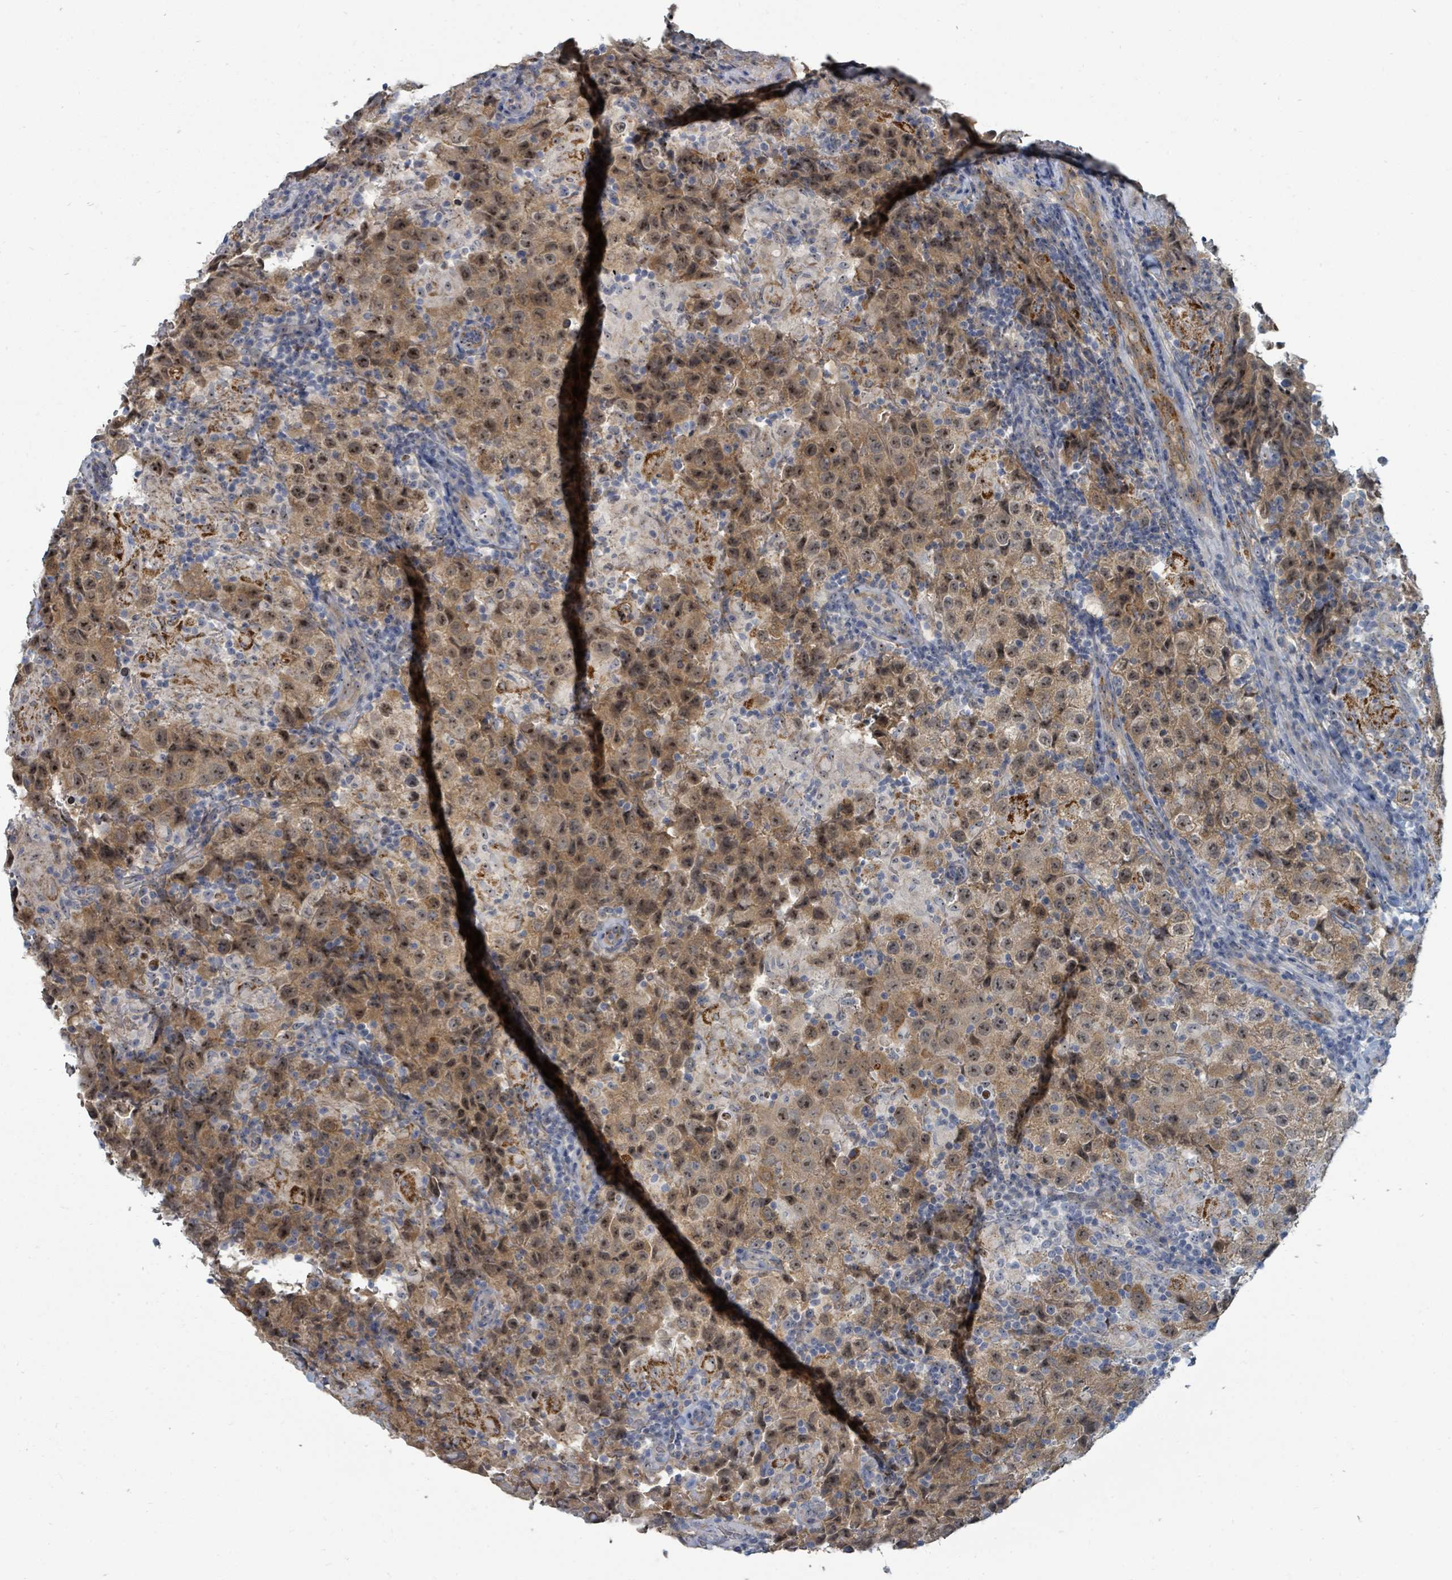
{"staining": {"intensity": "moderate", "quantity": ">75%", "location": "cytoplasmic/membranous,nuclear"}, "tissue": "testis cancer", "cell_type": "Tumor cells", "image_type": "cancer", "snomed": [{"axis": "morphology", "description": "Seminoma, NOS"}, {"axis": "morphology", "description": "Carcinoma, Embryonal, NOS"}, {"axis": "topography", "description": "Testis"}], "caption": "Human testis seminoma stained with a brown dye displays moderate cytoplasmic/membranous and nuclear positive positivity in about >75% of tumor cells.", "gene": "TRDMT1", "patient": {"sex": "male", "age": 41}}